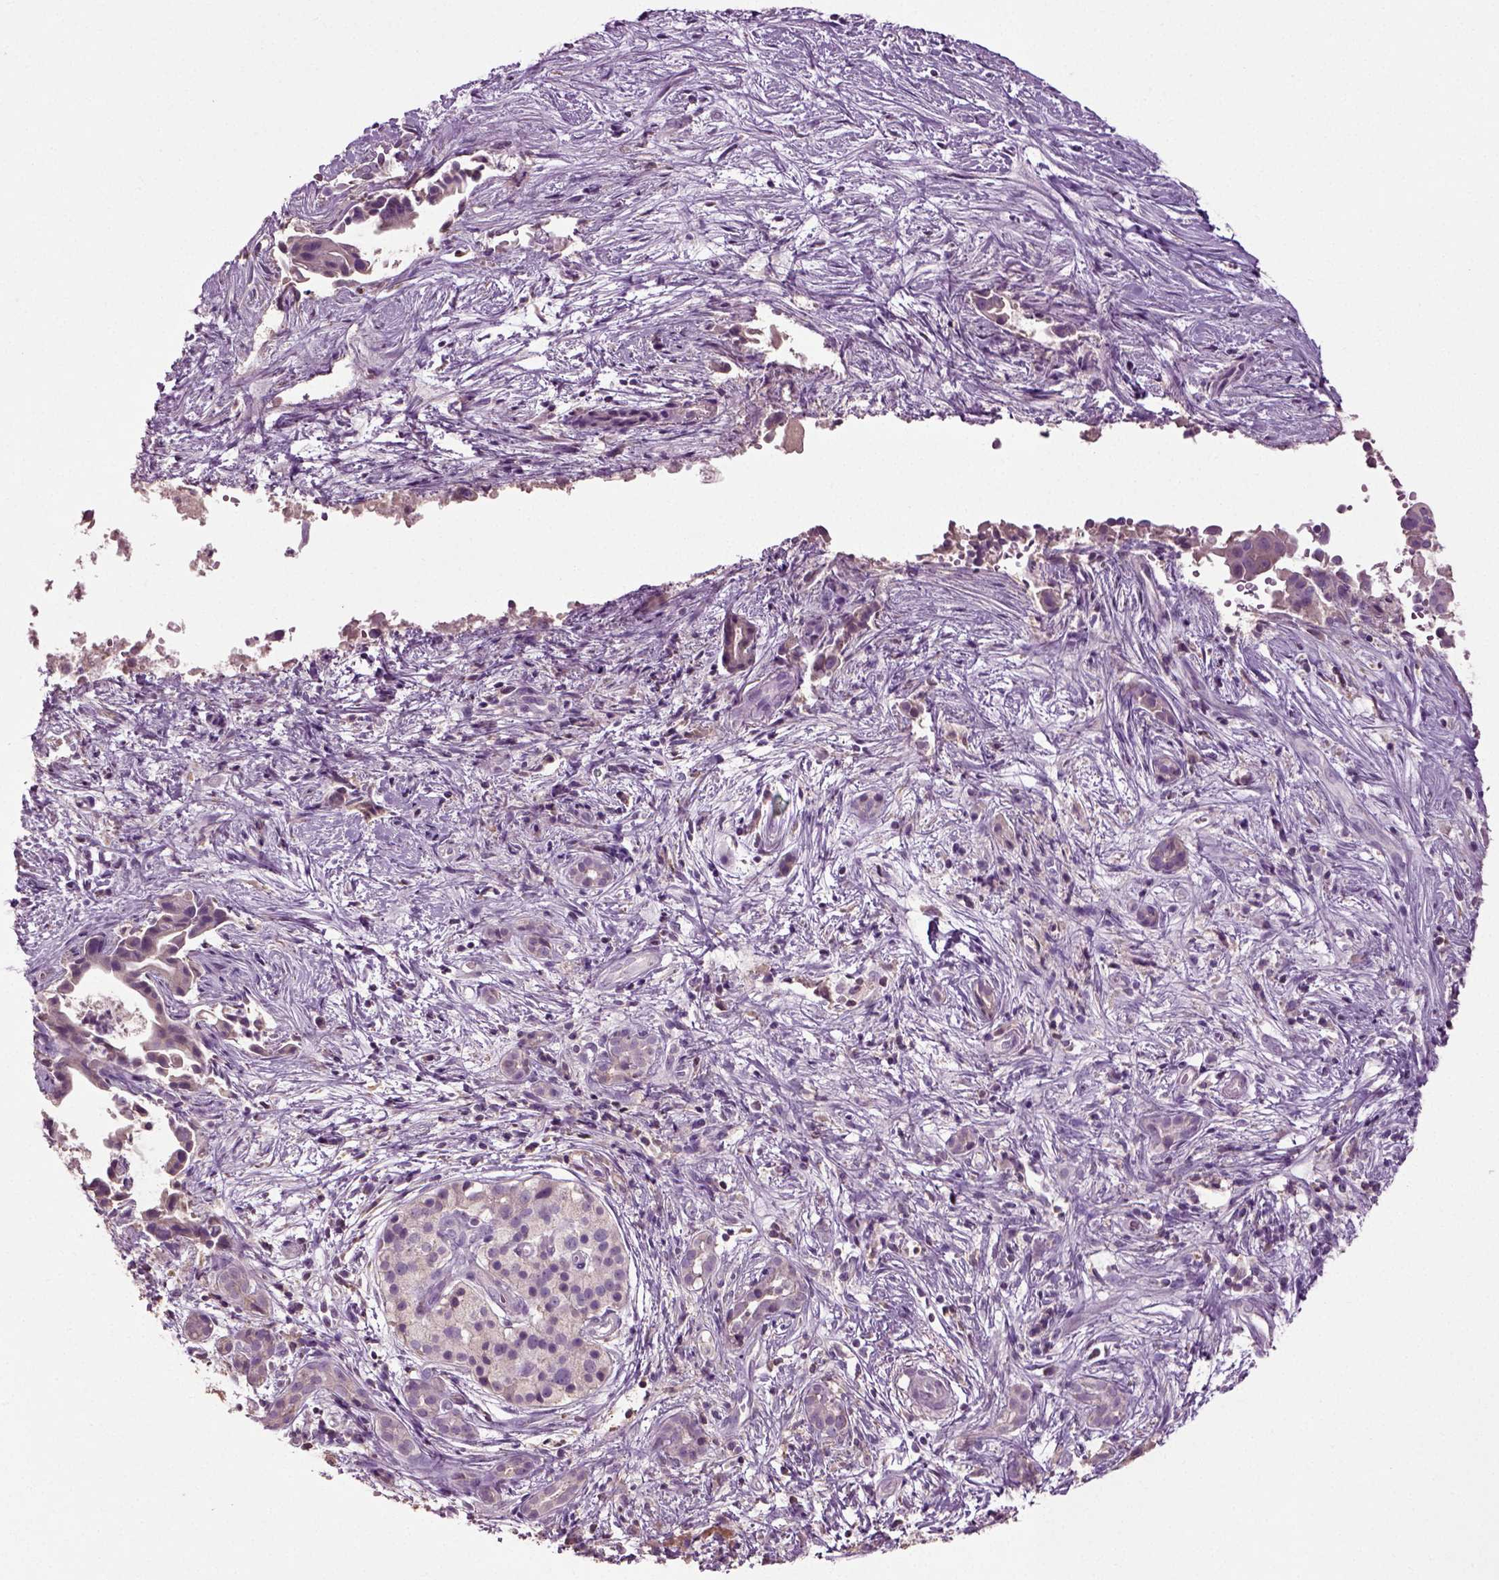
{"staining": {"intensity": "negative", "quantity": "none", "location": "none"}, "tissue": "pancreatic cancer", "cell_type": "Tumor cells", "image_type": "cancer", "snomed": [{"axis": "morphology", "description": "Adenocarcinoma, NOS"}, {"axis": "topography", "description": "Pancreas"}], "caption": "IHC micrograph of adenocarcinoma (pancreatic) stained for a protein (brown), which displays no positivity in tumor cells.", "gene": "DEFB118", "patient": {"sex": "male", "age": 61}}